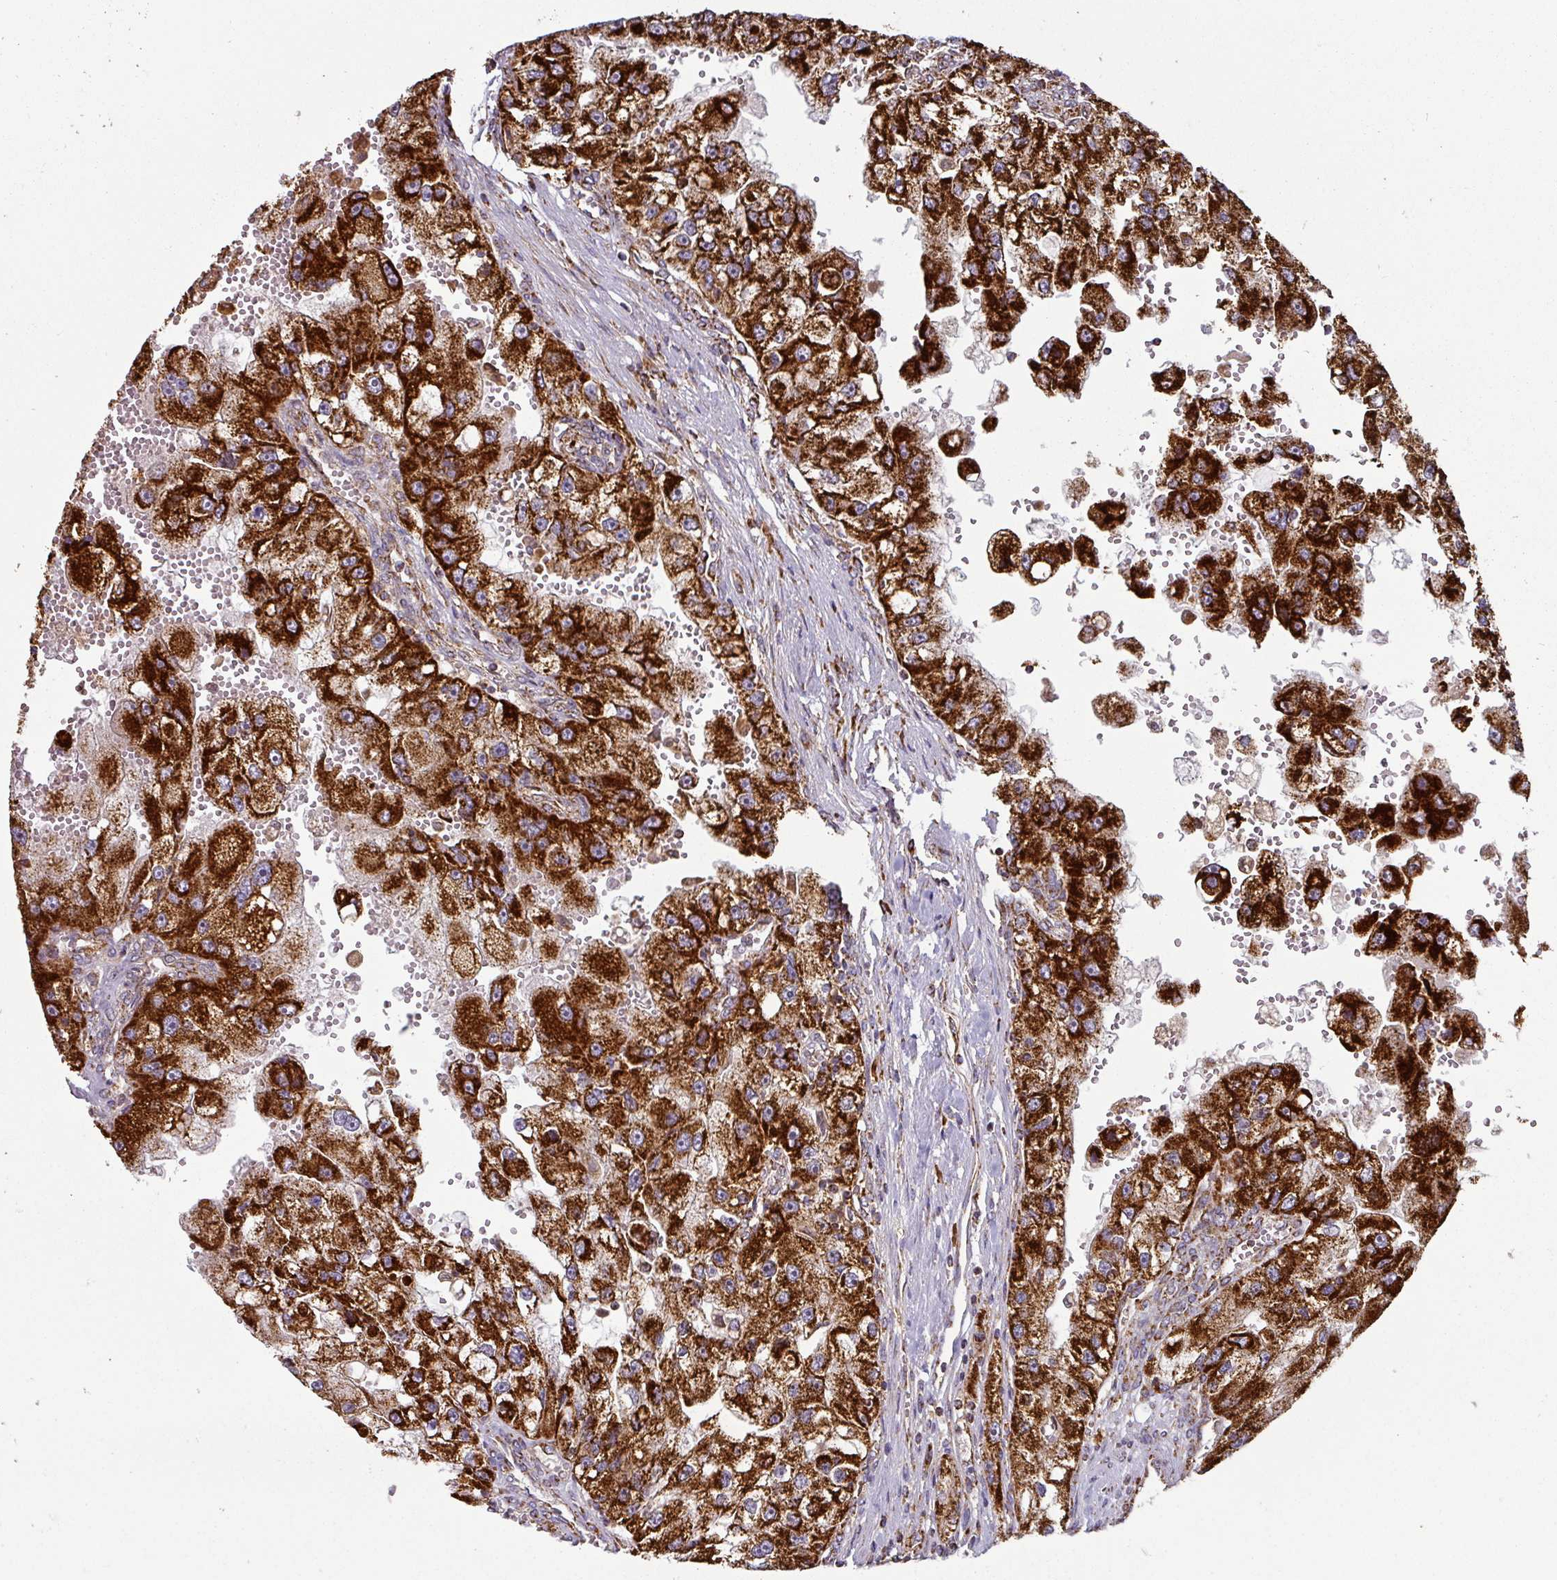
{"staining": {"intensity": "moderate", "quantity": ">75%", "location": "cytoplasmic/membranous"}, "tissue": "renal cancer", "cell_type": "Tumor cells", "image_type": "cancer", "snomed": [{"axis": "morphology", "description": "Adenocarcinoma, NOS"}, {"axis": "topography", "description": "Kidney"}], "caption": "DAB (3,3'-diaminobenzidine) immunohistochemical staining of renal cancer demonstrates moderate cytoplasmic/membranous protein expression in approximately >75% of tumor cells.", "gene": "TRAP1", "patient": {"sex": "male", "age": 63}}